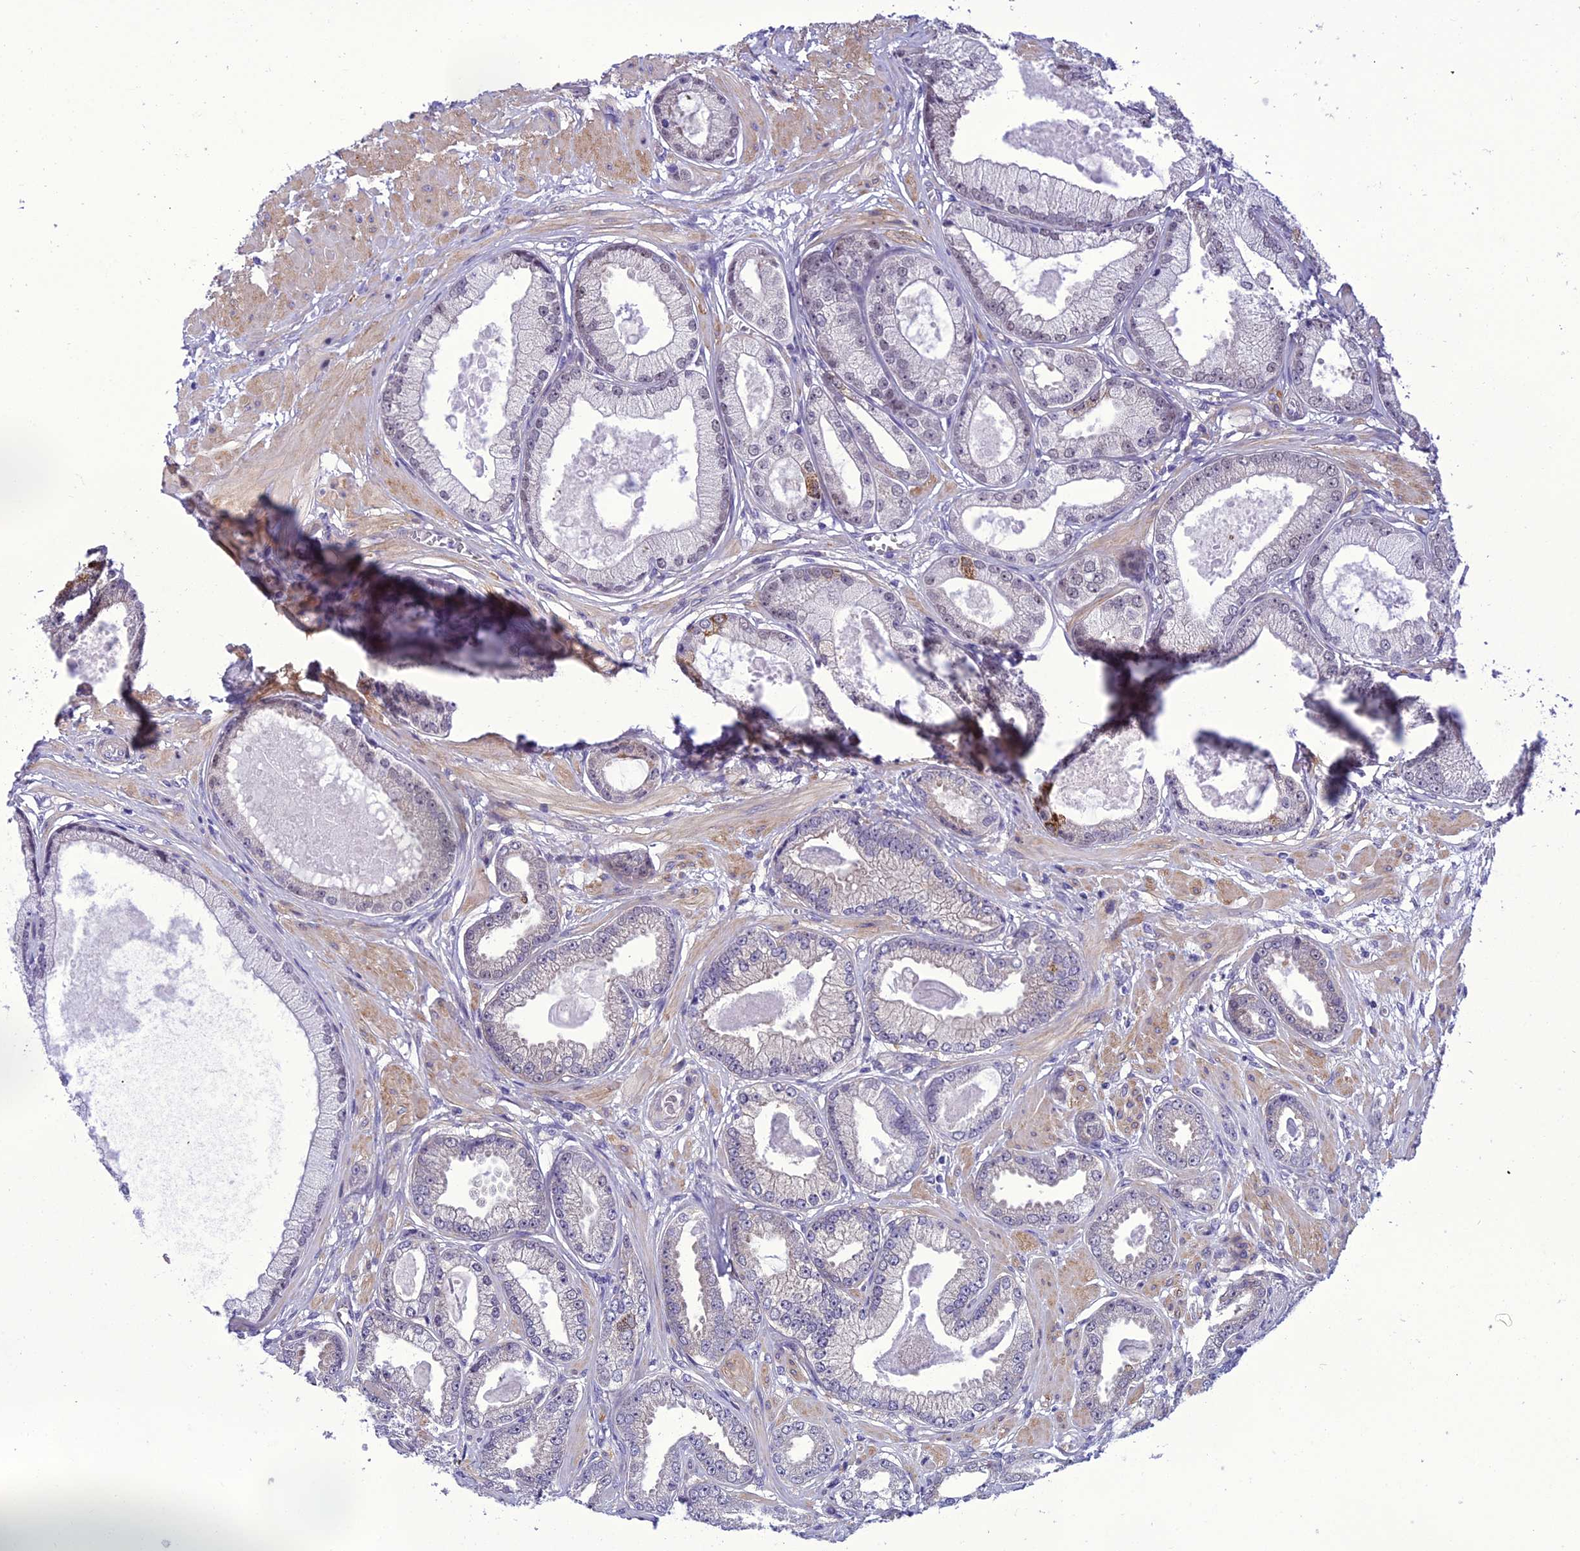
{"staining": {"intensity": "weak", "quantity": "<25%", "location": "nuclear"}, "tissue": "prostate cancer", "cell_type": "Tumor cells", "image_type": "cancer", "snomed": [{"axis": "morphology", "description": "Adenocarcinoma, Low grade"}, {"axis": "topography", "description": "Prostate"}], "caption": "DAB immunohistochemical staining of human low-grade adenocarcinoma (prostate) reveals no significant expression in tumor cells. (DAB (3,3'-diaminobenzidine) immunohistochemistry with hematoxylin counter stain).", "gene": "GAB4", "patient": {"sex": "male", "age": 64}}